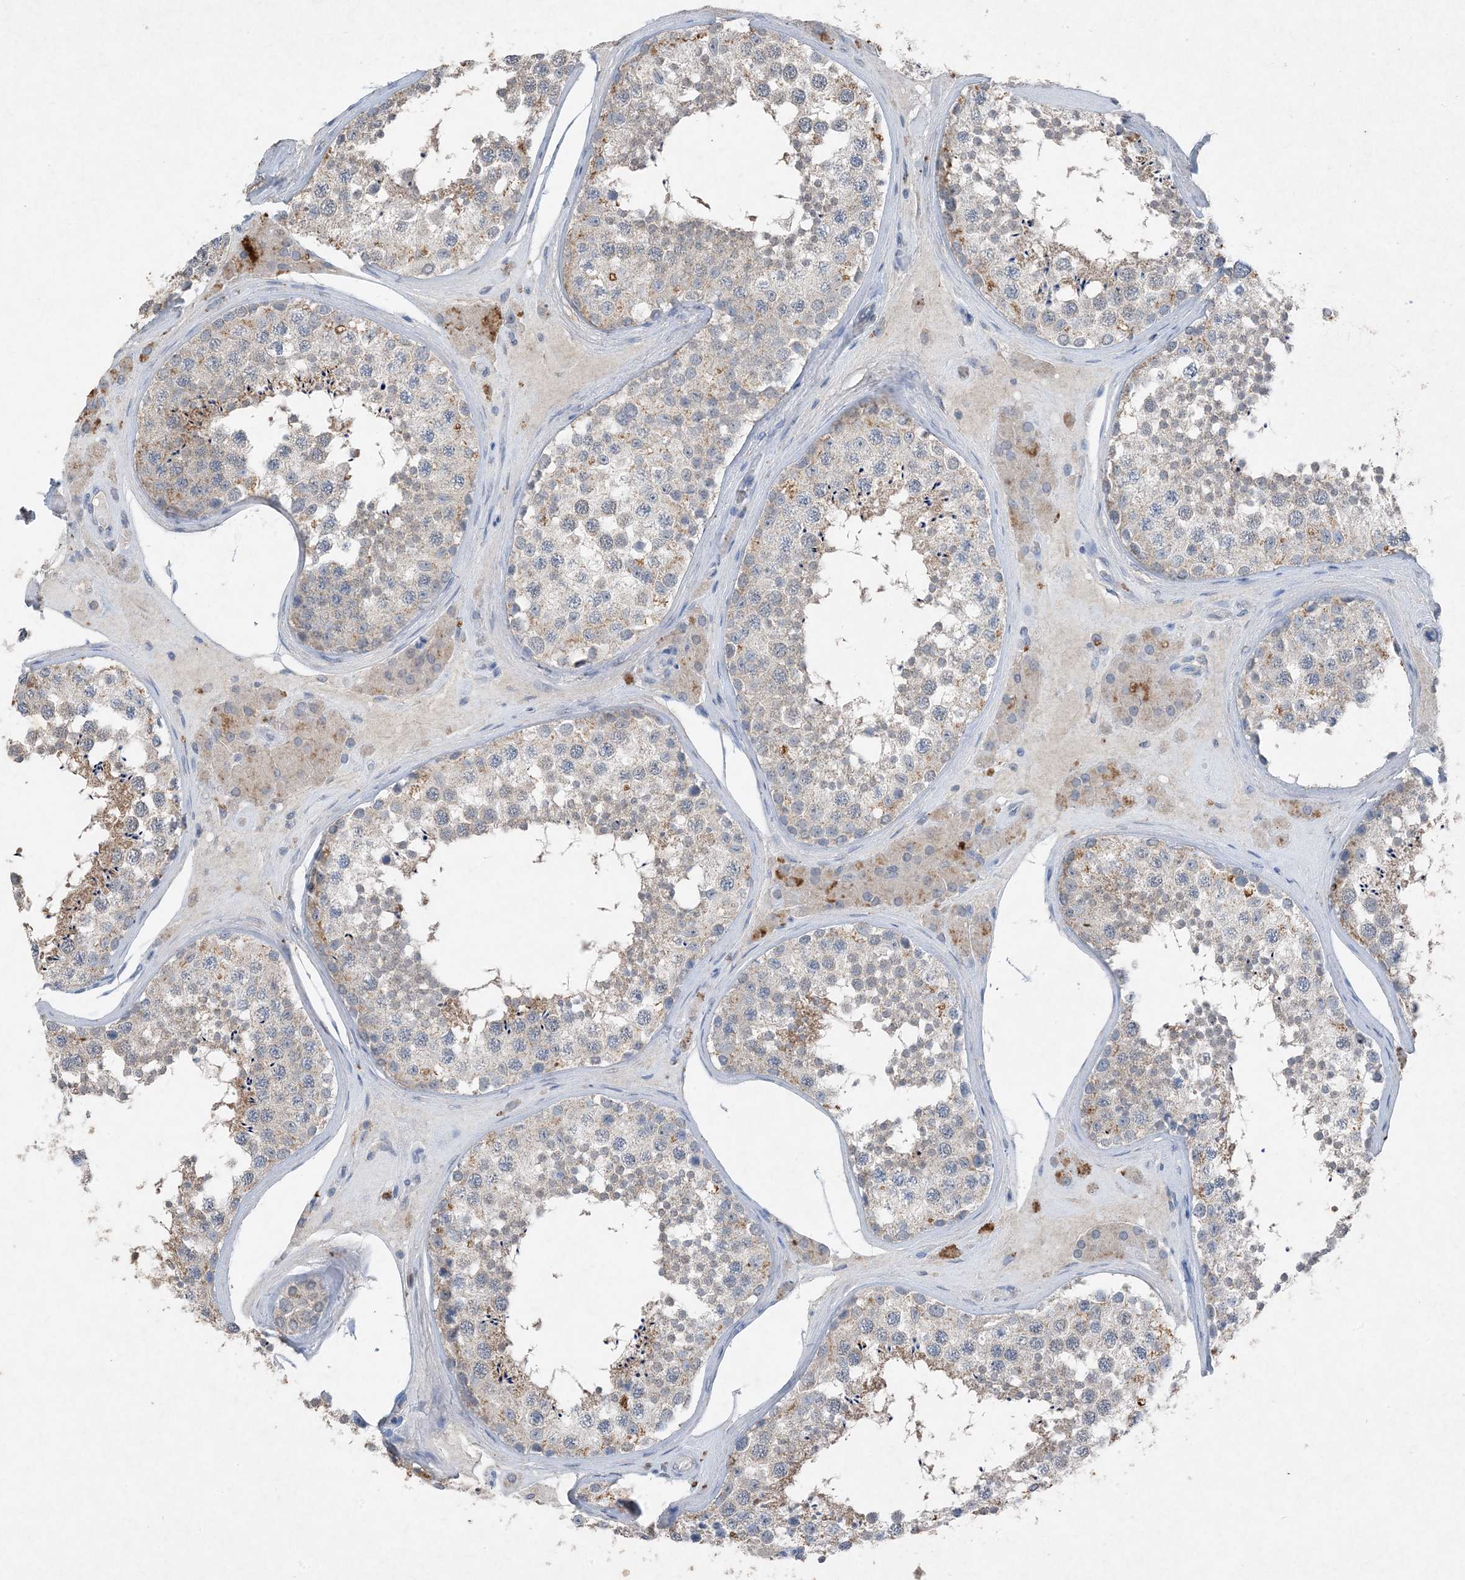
{"staining": {"intensity": "moderate", "quantity": "<25%", "location": "cytoplasmic/membranous"}, "tissue": "testis", "cell_type": "Cells in seminiferous ducts", "image_type": "normal", "snomed": [{"axis": "morphology", "description": "Normal tissue, NOS"}, {"axis": "topography", "description": "Testis"}], "caption": "The image exhibits immunohistochemical staining of unremarkable testis. There is moderate cytoplasmic/membranous staining is identified in approximately <25% of cells in seminiferous ducts. (DAB = brown stain, brightfield microscopy at high magnification).", "gene": "FCN3", "patient": {"sex": "male", "age": 46}}